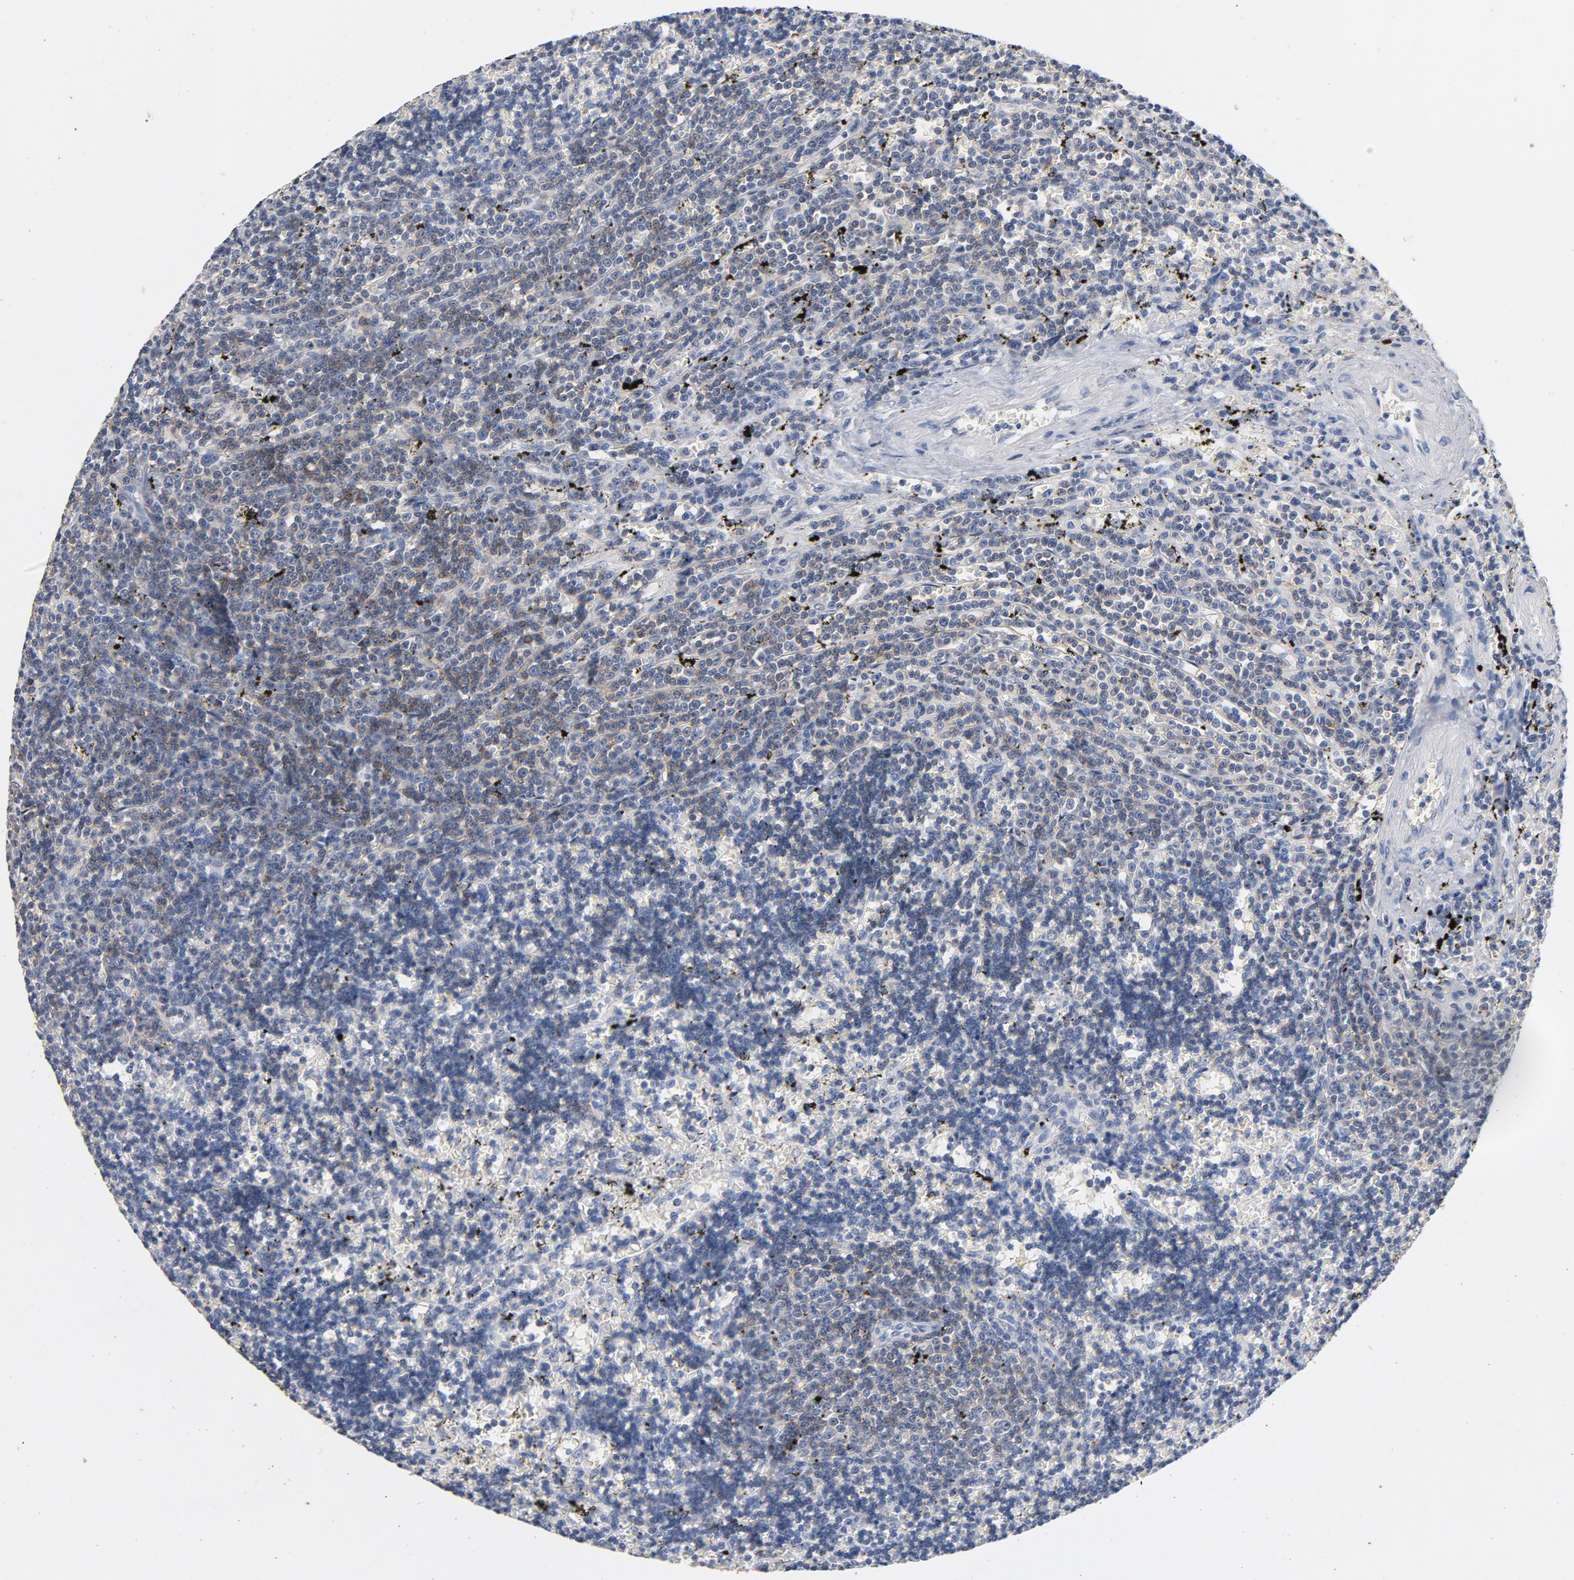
{"staining": {"intensity": "weak", "quantity": "25%-75%", "location": "cytoplasmic/membranous"}, "tissue": "lymphoma", "cell_type": "Tumor cells", "image_type": "cancer", "snomed": [{"axis": "morphology", "description": "Malignant lymphoma, non-Hodgkin's type, Low grade"}, {"axis": "topography", "description": "Spleen"}], "caption": "Brown immunohistochemical staining in human lymphoma exhibits weak cytoplasmic/membranous positivity in approximately 25%-75% of tumor cells.", "gene": "ZCCHC13", "patient": {"sex": "male", "age": 60}}